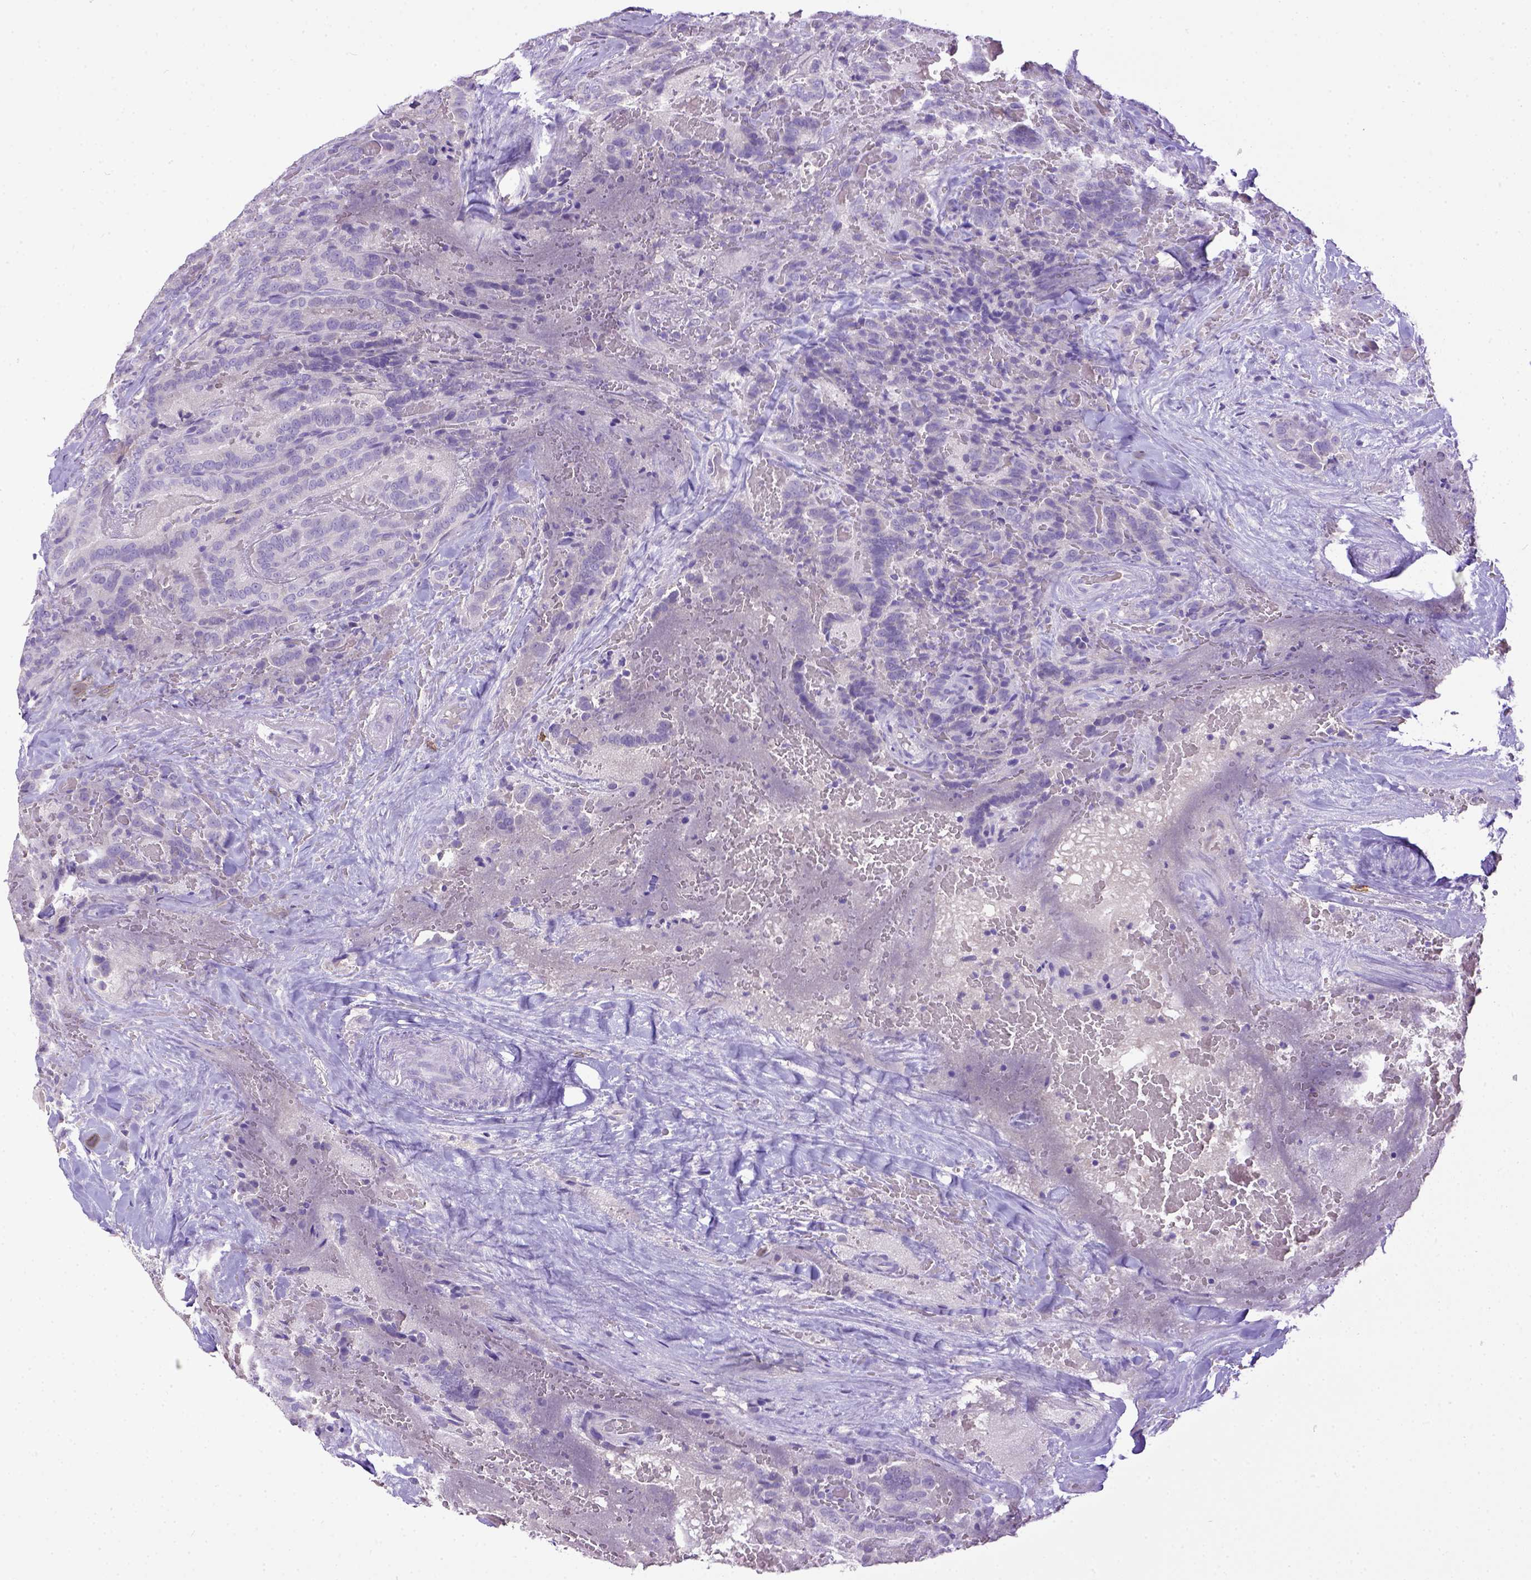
{"staining": {"intensity": "negative", "quantity": "none", "location": "none"}, "tissue": "thyroid cancer", "cell_type": "Tumor cells", "image_type": "cancer", "snomed": [{"axis": "morphology", "description": "Papillary adenocarcinoma, NOS"}, {"axis": "topography", "description": "Thyroid gland"}], "caption": "This is an IHC histopathology image of human thyroid papillary adenocarcinoma. There is no staining in tumor cells.", "gene": "KIT", "patient": {"sex": "male", "age": 61}}